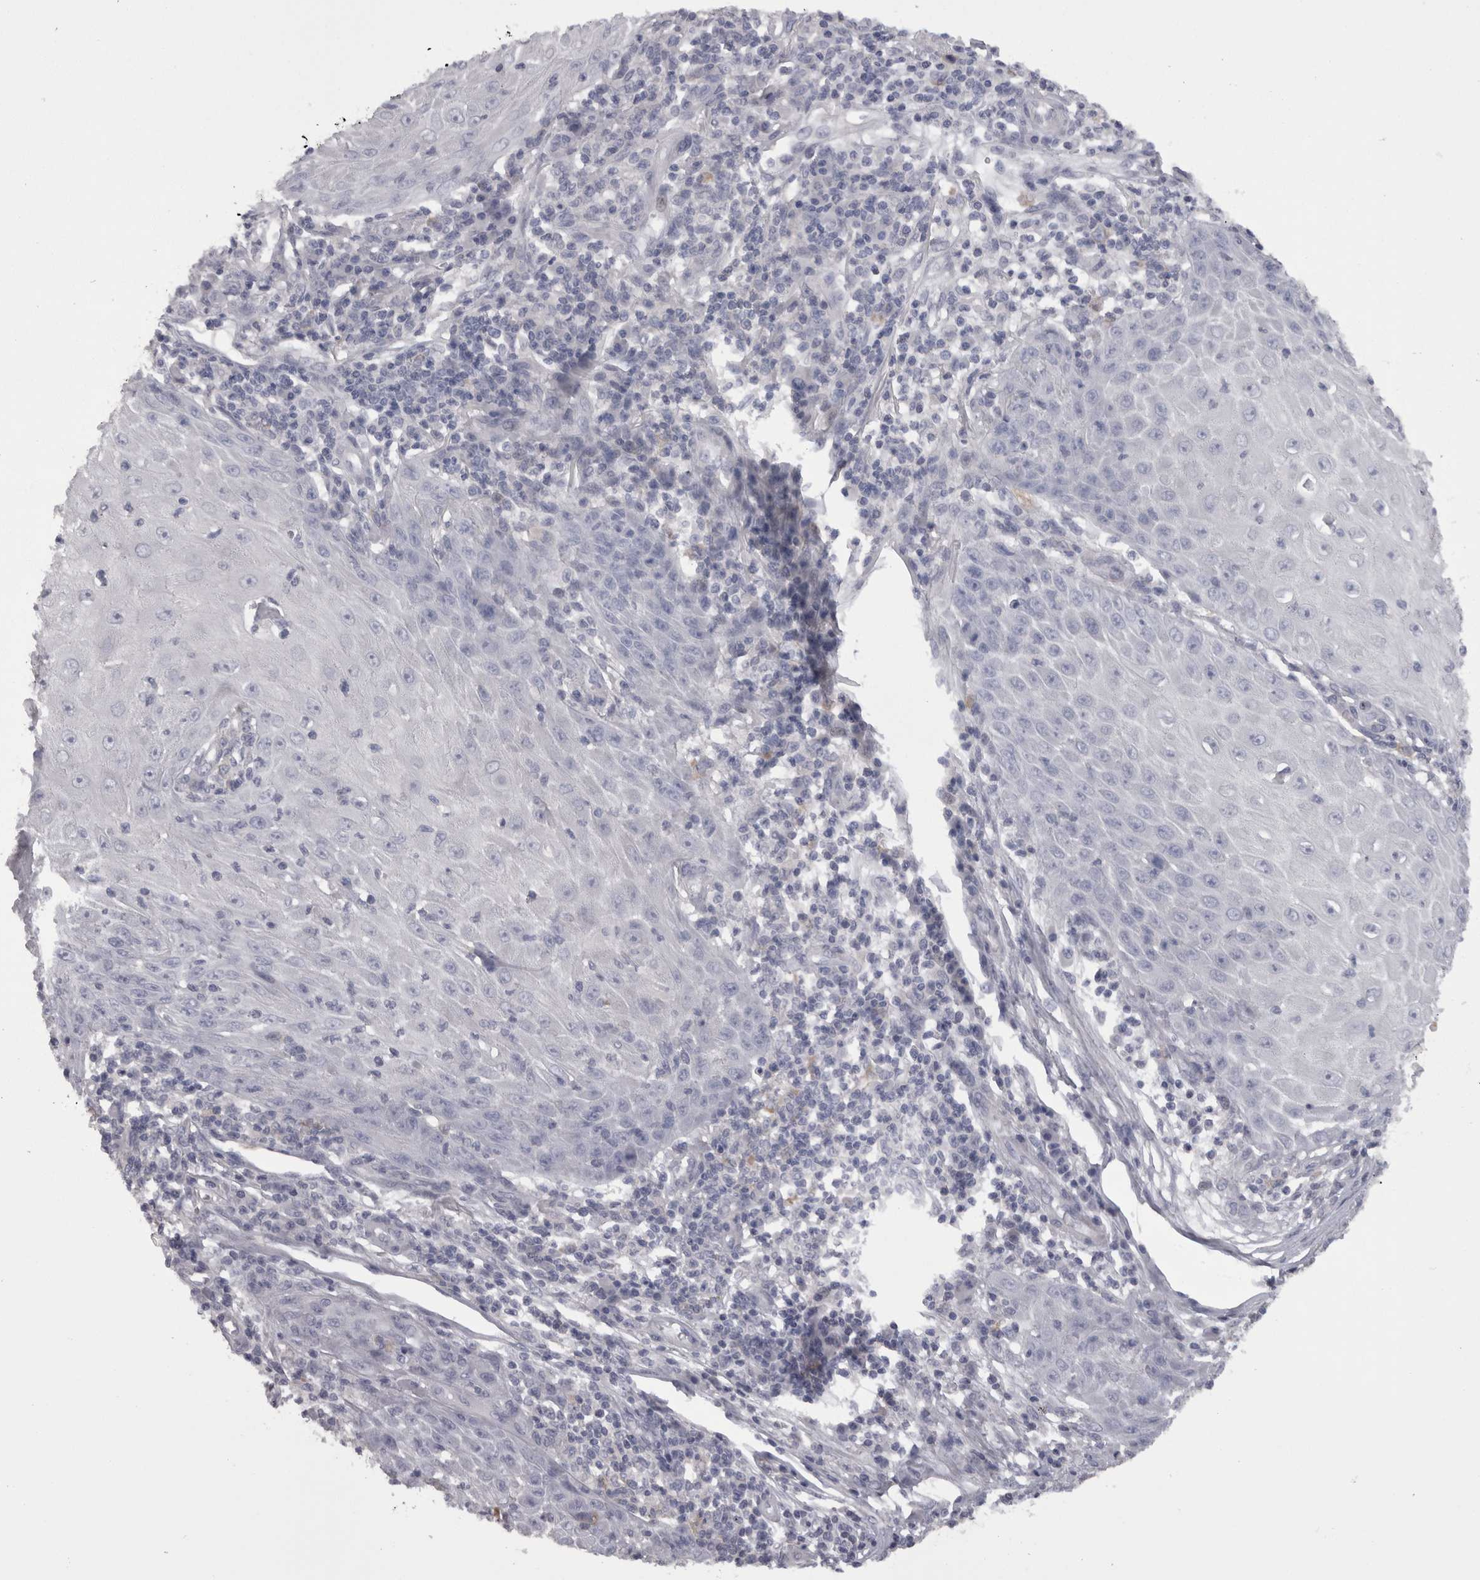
{"staining": {"intensity": "negative", "quantity": "none", "location": "none"}, "tissue": "skin cancer", "cell_type": "Tumor cells", "image_type": "cancer", "snomed": [{"axis": "morphology", "description": "Squamous cell carcinoma, NOS"}, {"axis": "topography", "description": "Skin"}], "caption": "Protein analysis of squamous cell carcinoma (skin) exhibits no significant expression in tumor cells.", "gene": "CAMK2D", "patient": {"sex": "female", "age": 73}}